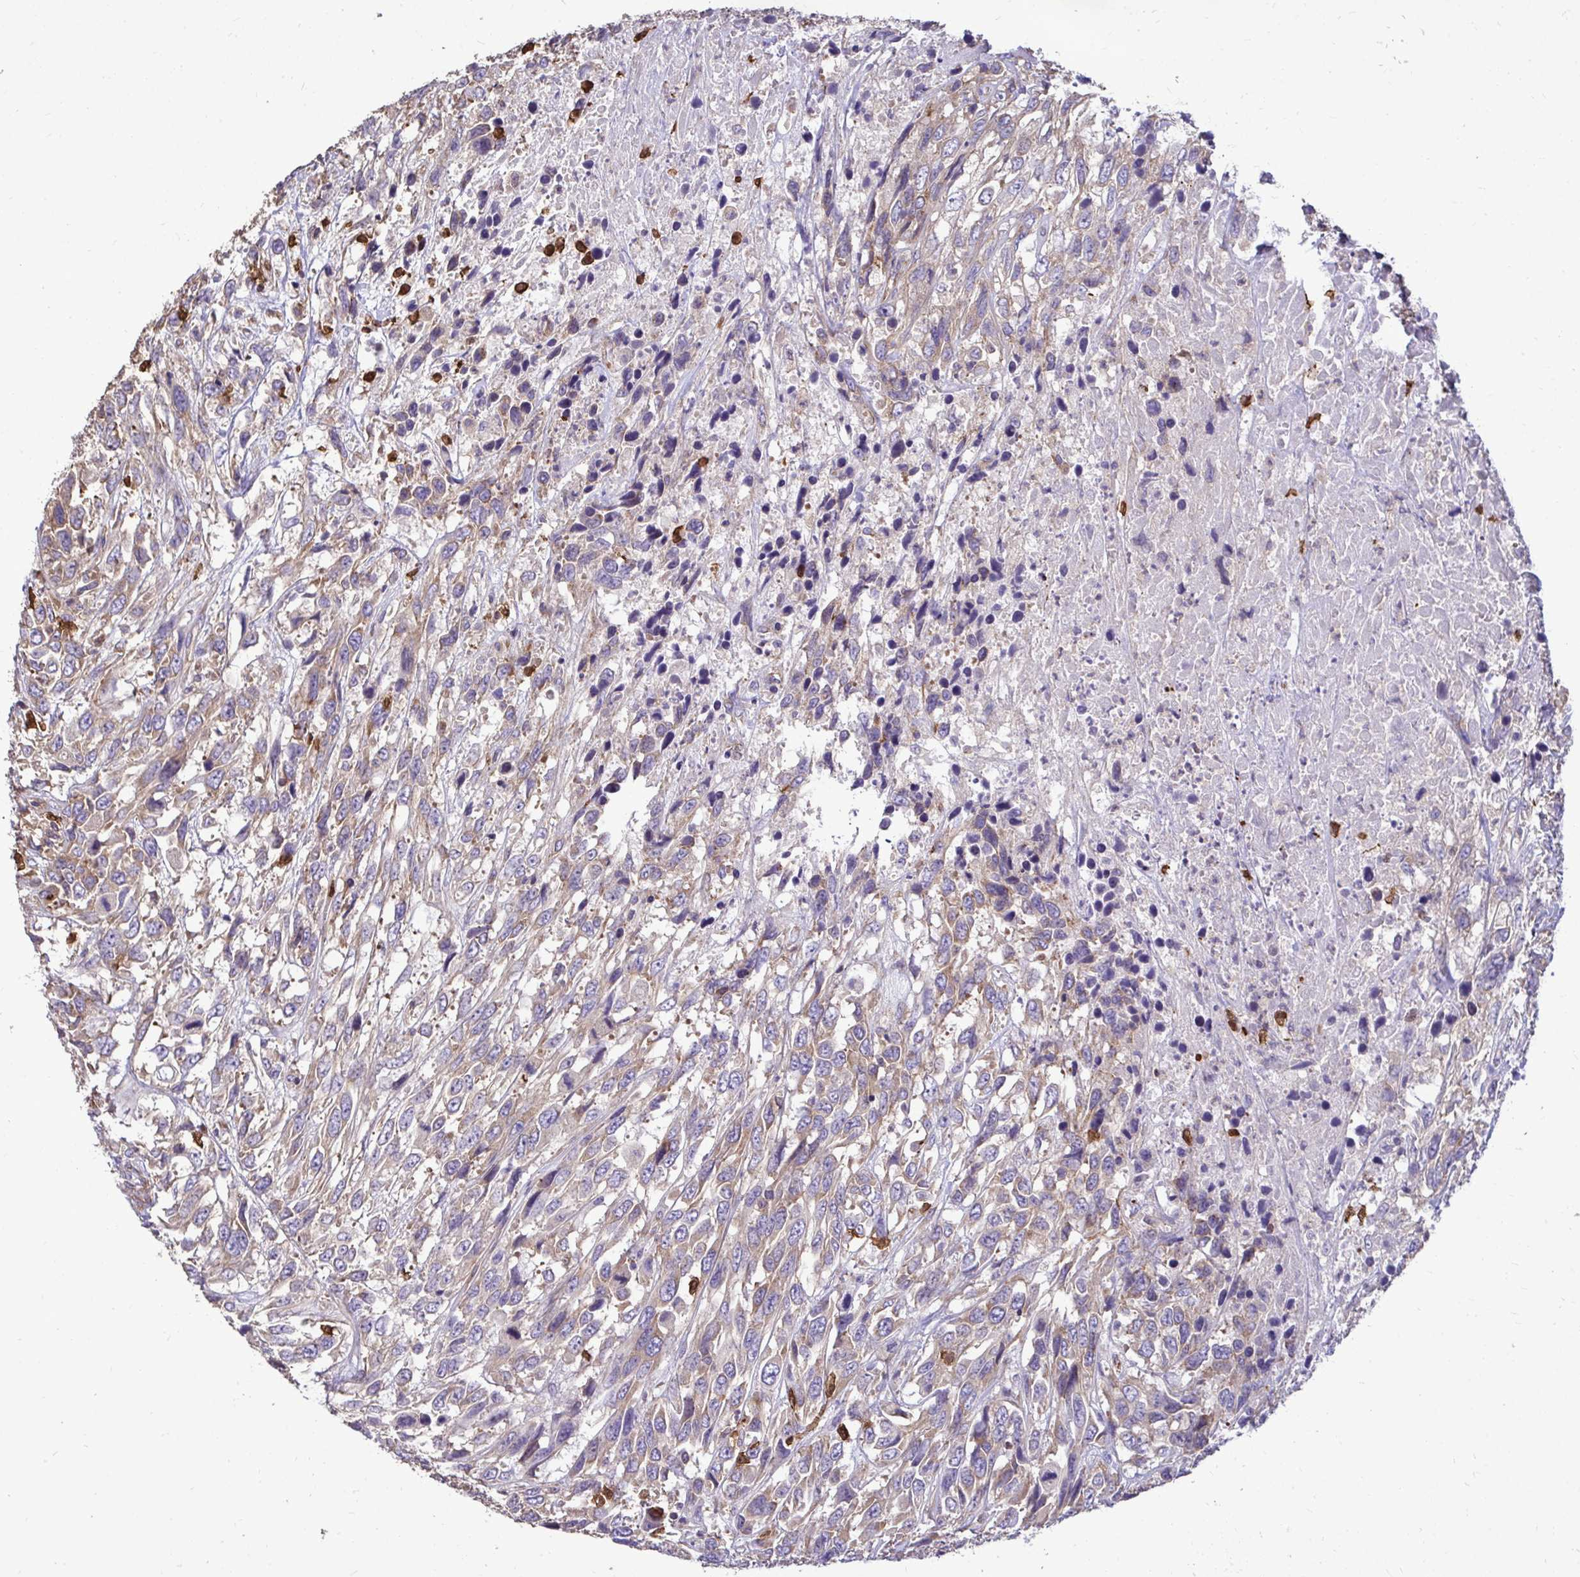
{"staining": {"intensity": "weak", "quantity": "25%-75%", "location": "cytoplasmic/membranous"}, "tissue": "urothelial cancer", "cell_type": "Tumor cells", "image_type": "cancer", "snomed": [{"axis": "morphology", "description": "Urothelial carcinoma, High grade"}, {"axis": "topography", "description": "Urinary bladder"}], "caption": "Immunohistochemistry photomicrograph of urothelial cancer stained for a protein (brown), which exhibits low levels of weak cytoplasmic/membranous positivity in approximately 25%-75% of tumor cells.", "gene": "FMR1", "patient": {"sex": "female", "age": 70}}